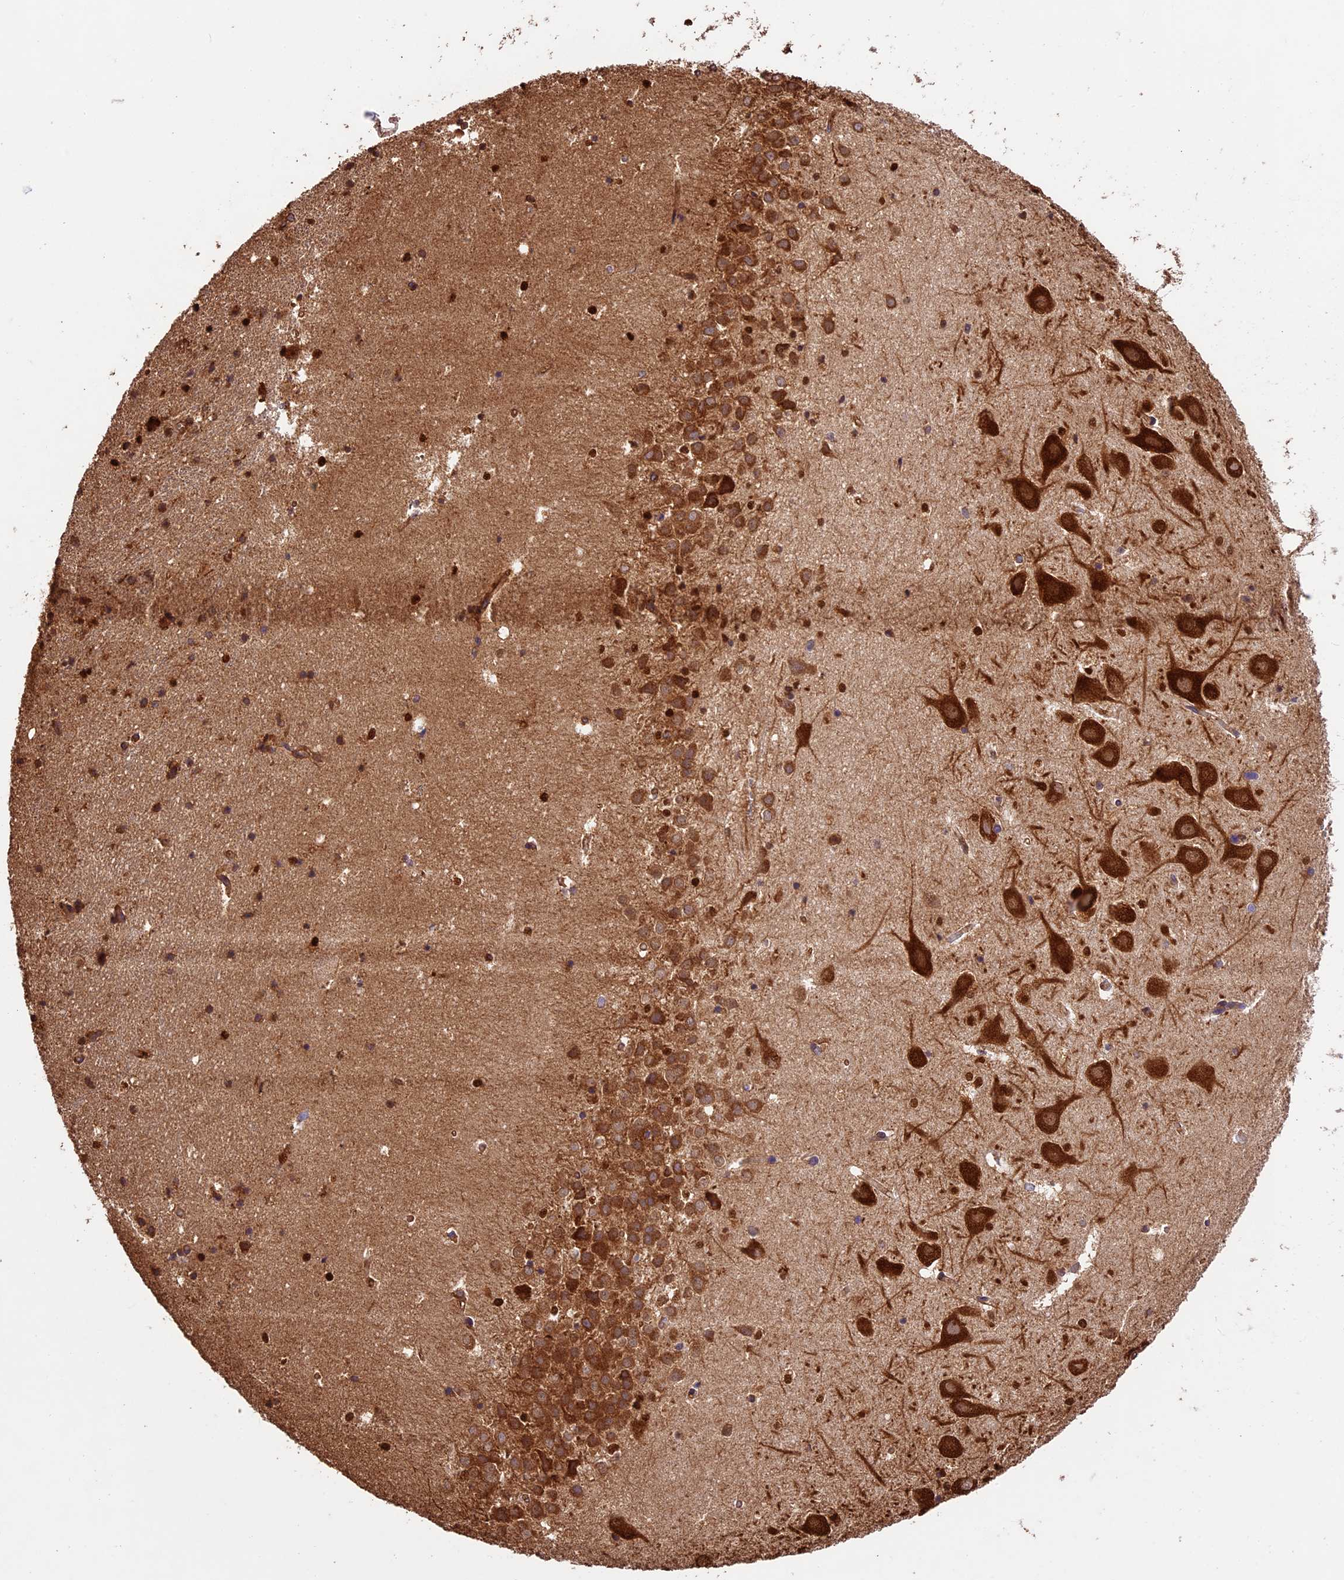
{"staining": {"intensity": "strong", "quantity": "<25%", "location": "cytoplasmic/membranous"}, "tissue": "hippocampus", "cell_type": "Glial cells", "image_type": "normal", "snomed": [{"axis": "morphology", "description": "Normal tissue, NOS"}, {"axis": "topography", "description": "Hippocampus"}], "caption": "DAB immunohistochemical staining of benign human hippocampus shows strong cytoplasmic/membranous protein positivity in approximately <25% of glial cells.", "gene": "KARS1", "patient": {"sex": "female", "age": 52}}